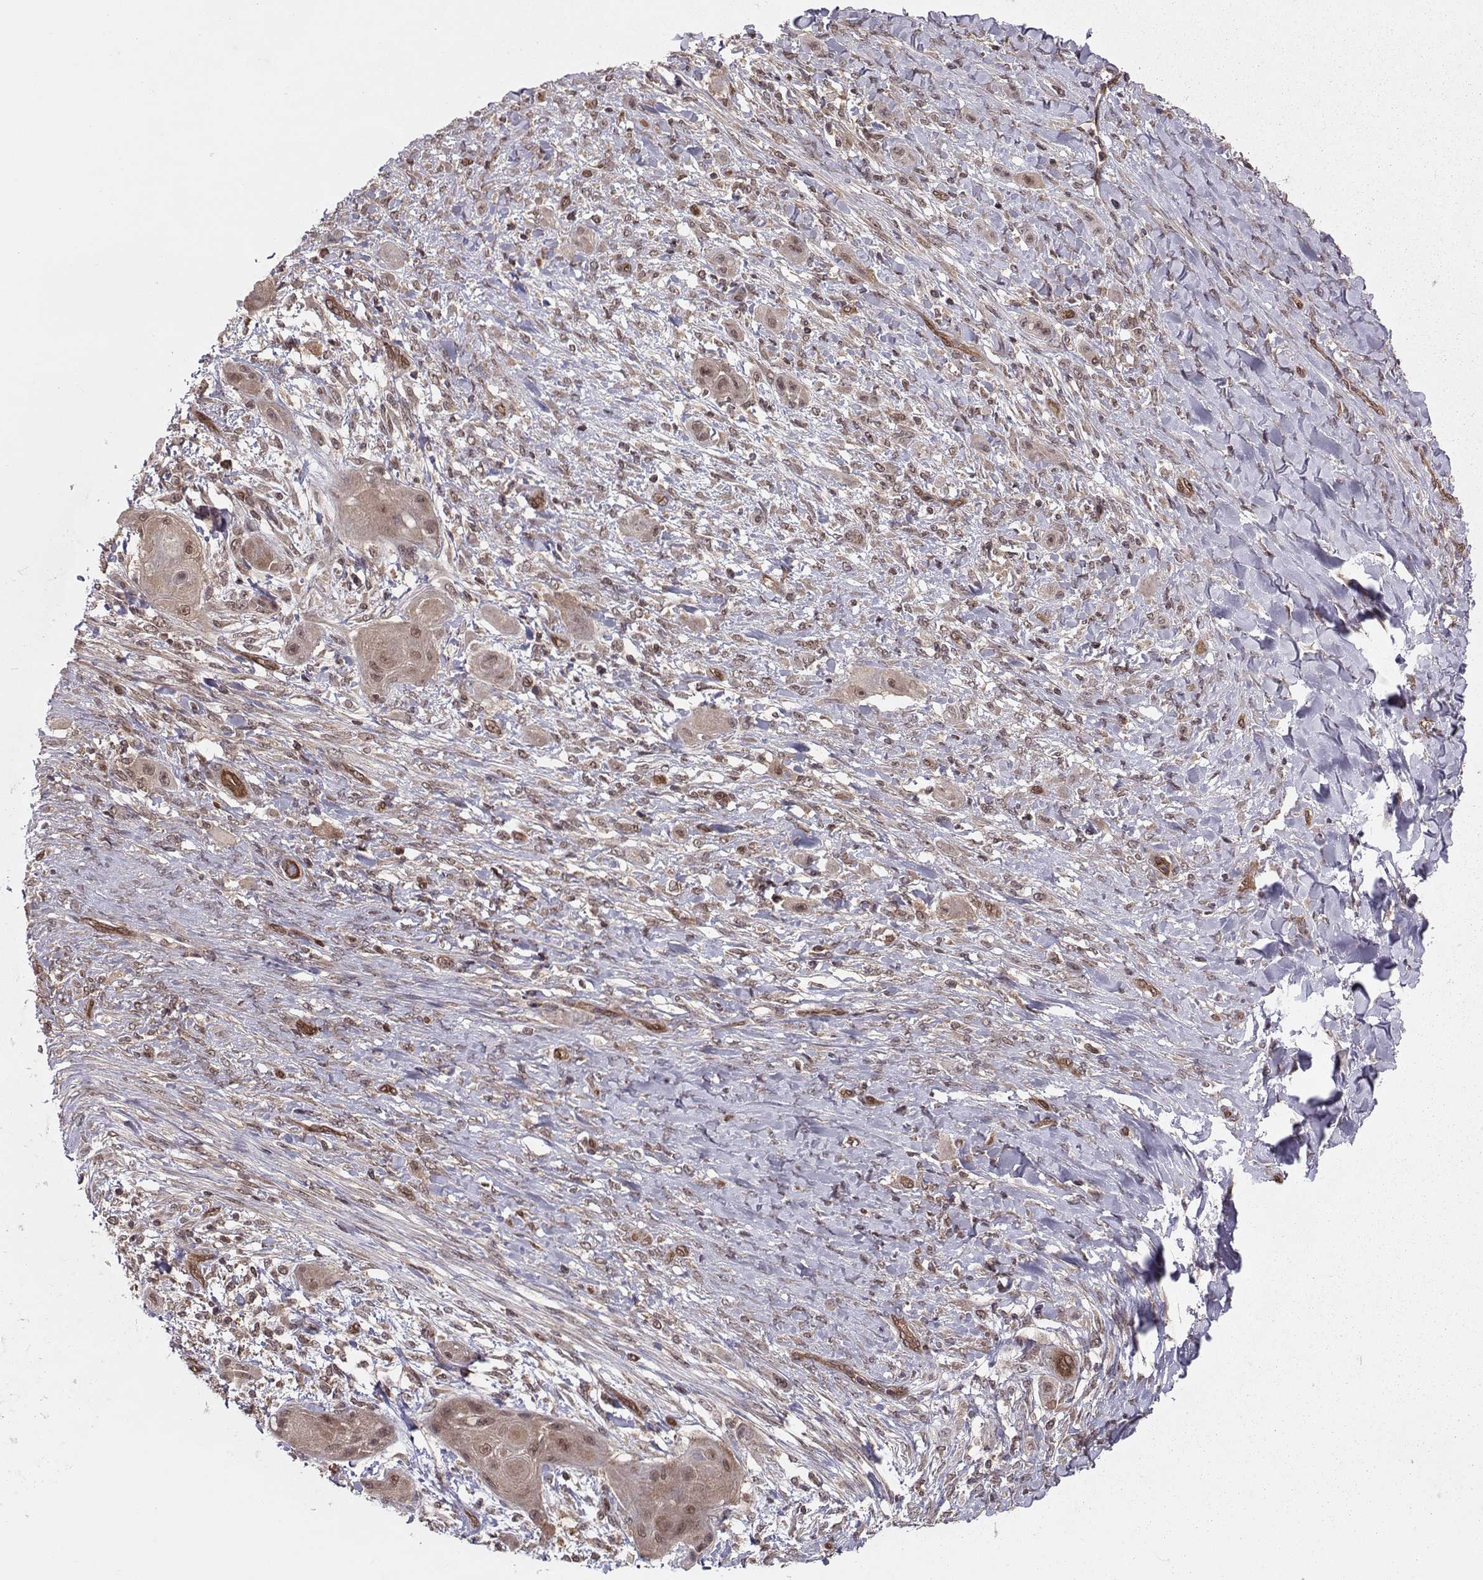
{"staining": {"intensity": "weak", "quantity": ">75%", "location": "cytoplasmic/membranous,nuclear"}, "tissue": "skin cancer", "cell_type": "Tumor cells", "image_type": "cancer", "snomed": [{"axis": "morphology", "description": "Squamous cell carcinoma, NOS"}, {"axis": "topography", "description": "Skin"}], "caption": "An immunohistochemistry (IHC) histopathology image of neoplastic tissue is shown. Protein staining in brown highlights weak cytoplasmic/membranous and nuclear positivity in skin cancer within tumor cells. (DAB IHC with brightfield microscopy, high magnification).", "gene": "PPP2R2A", "patient": {"sex": "male", "age": 62}}